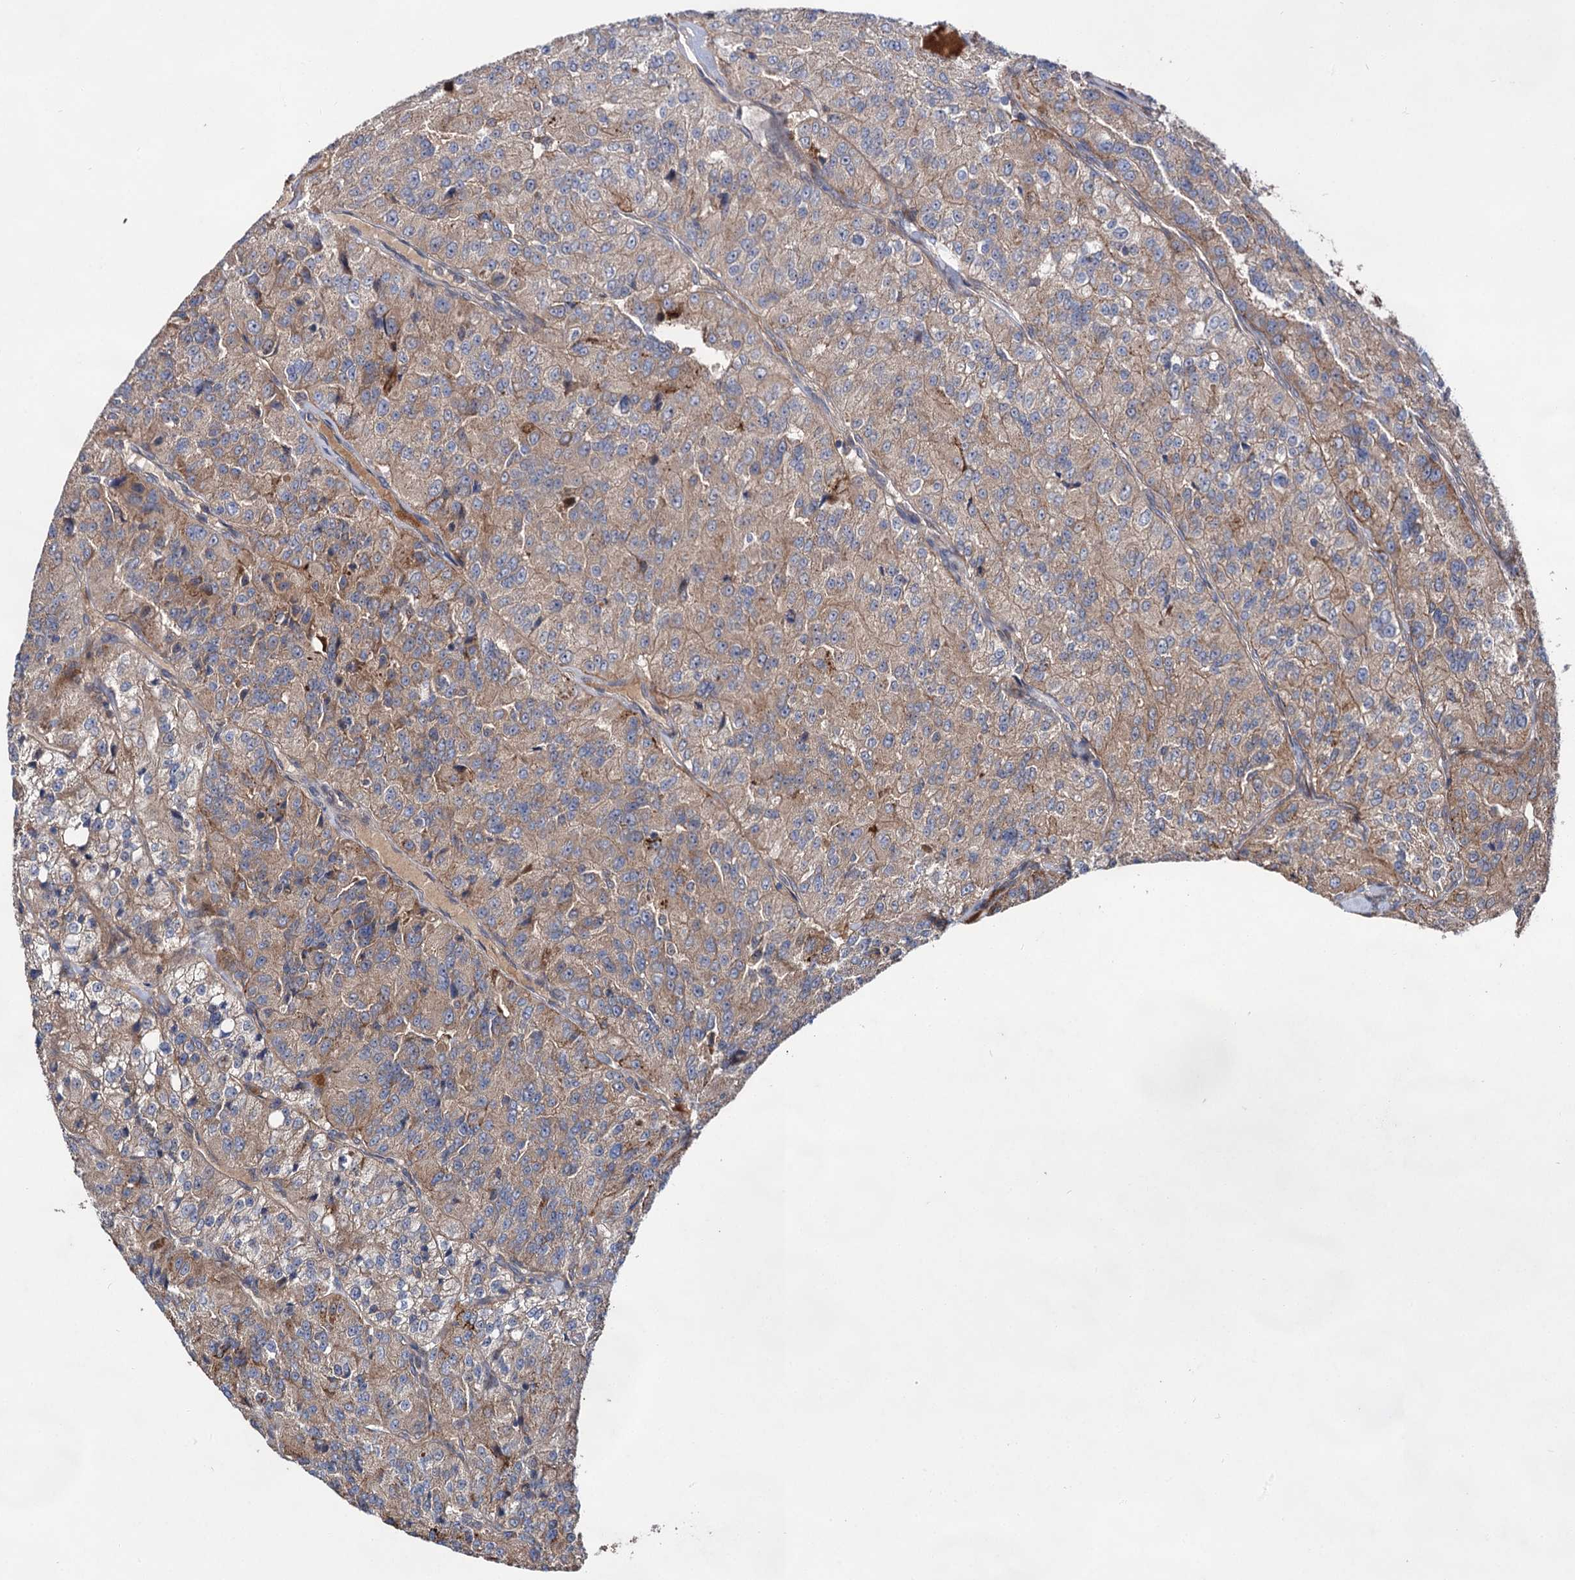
{"staining": {"intensity": "moderate", "quantity": "25%-75%", "location": "cytoplasmic/membranous"}, "tissue": "renal cancer", "cell_type": "Tumor cells", "image_type": "cancer", "snomed": [{"axis": "morphology", "description": "Adenocarcinoma, NOS"}, {"axis": "topography", "description": "Kidney"}], "caption": "Adenocarcinoma (renal) stained for a protein (brown) exhibits moderate cytoplasmic/membranous positive positivity in approximately 25%-75% of tumor cells.", "gene": "NAA25", "patient": {"sex": "female", "age": 63}}